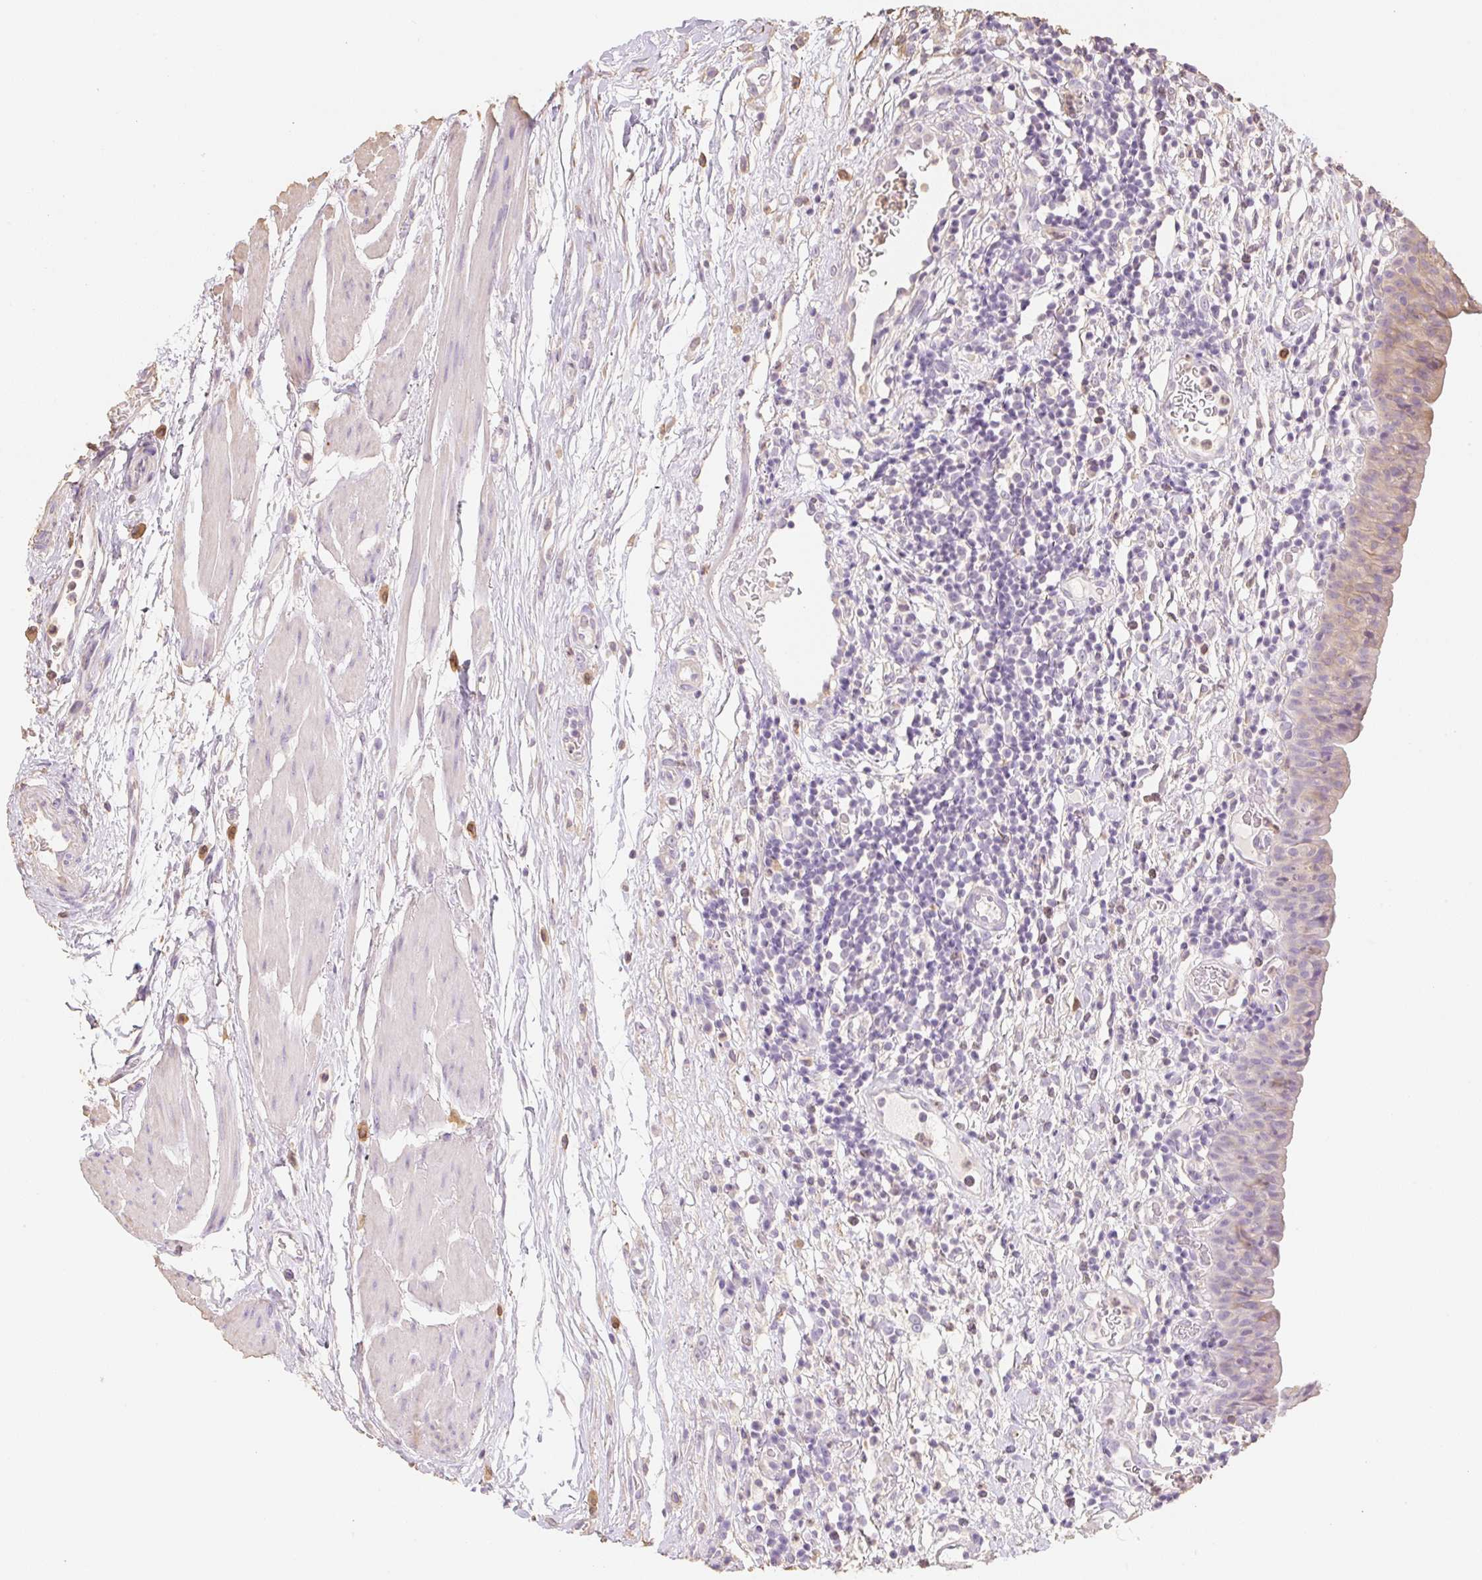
{"staining": {"intensity": "weak", "quantity": "25%-75%", "location": "cytoplasmic/membranous"}, "tissue": "urinary bladder", "cell_type": "Urothelial cells", "image_type": "normal", "snomed": [{"axis": "morphology", "description": "Normal tissue, NOS"}, {"axis": "morphology", "description": "Inflammation, NOS"}, {"axis": "topography", "description": "Urinary bladder"}], "caption": "Immunohistochemical staining of benign human urinary bladder demonstrates weak cytoplasmic/membranous protein positivity in about 25%-75% of urothelial cells.", "gene": "MBOAT7", "patient": {"sex": "male", "age": 57}}